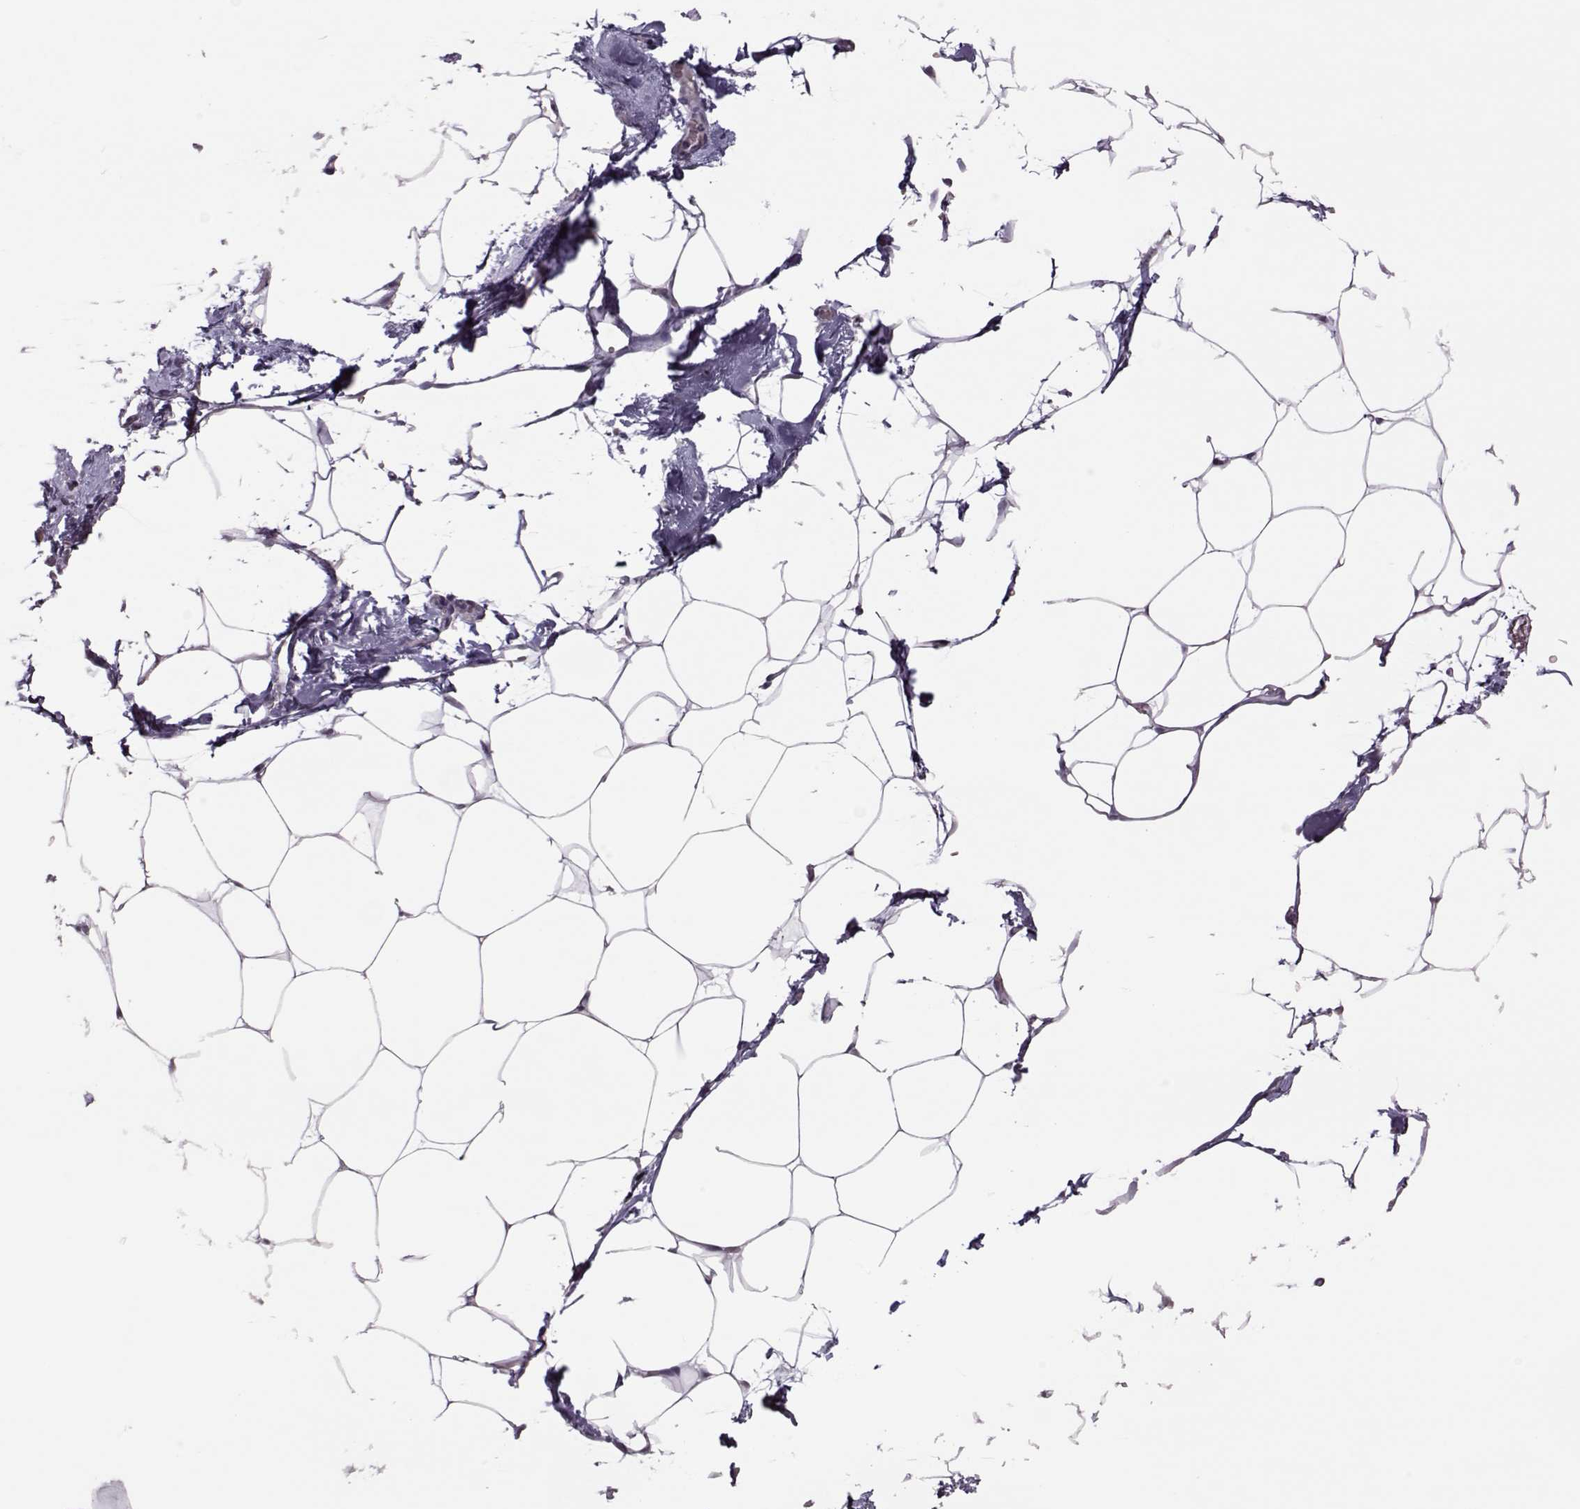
{"staining": {"intensity": "negative", "quantity": "none", "location": "none"}, "tissue": "adipose tissue", "cell_type": "Adipocytes", "image_type": "normal", "snomed": [{"axis": "morphology", "description": "Normal tissue, NOS"}, {"axis": "topography", "description": "Adipose tissue"}], "caption": "Immunohistochemistry (IHC) histopathology image of benign adipose tissue: adipose tissue stained with DAB (3,3'-diaminobenzidine) reveals no significant protein expression in adipocytes.", "gene": "LIN28A", "patient": {"sex": "male", "age": 57}}